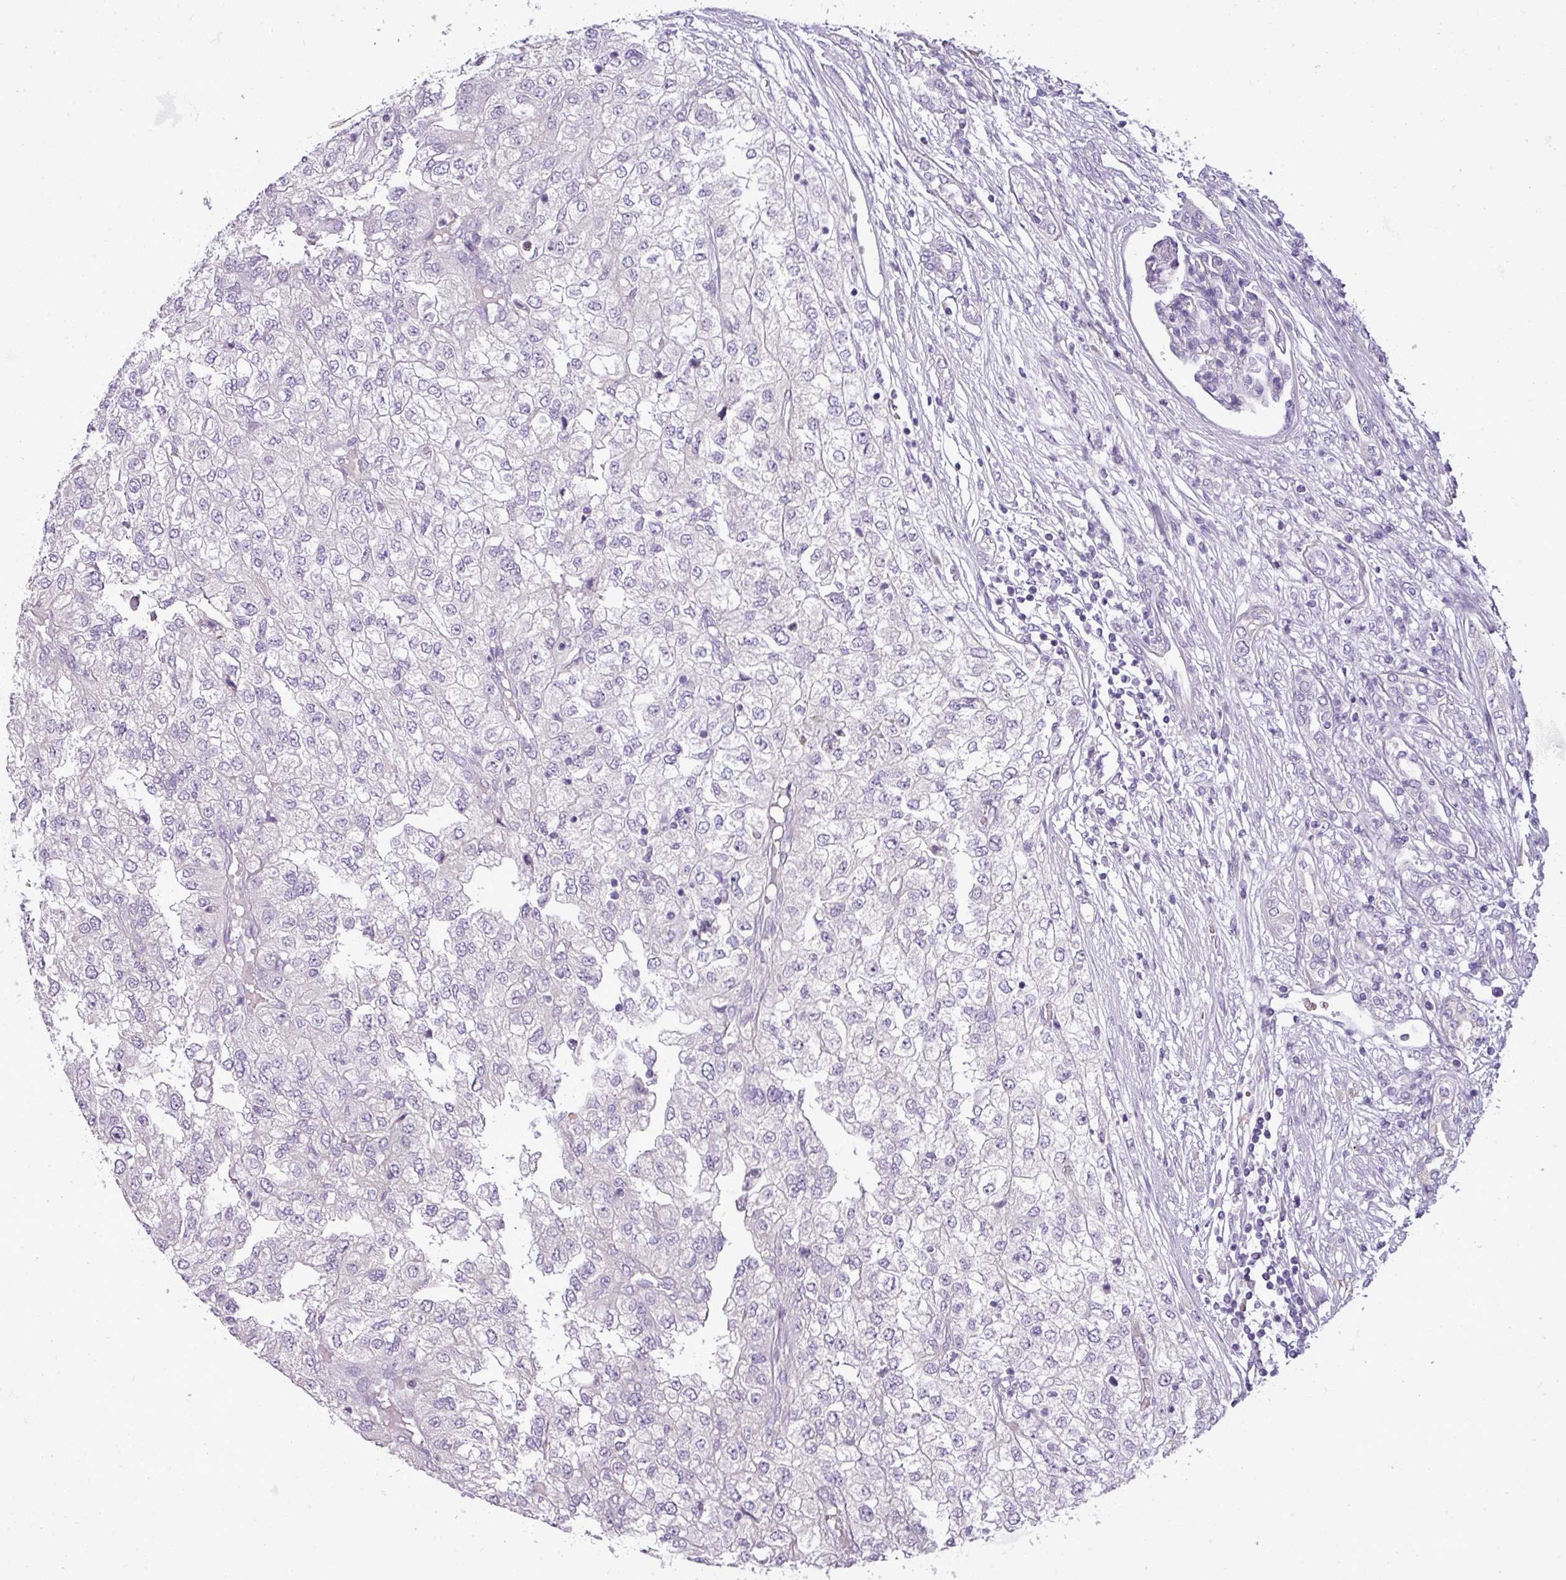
{"staining": {"intensity": "negative", "quantity": "none", "location": "none"}, "tissue": "renal cancer", "cell_type": "Tumor cells", "image_type": "cancer", "snomed": [{"axis": "morphology", "description": "Adenocarcinoma, NOS"}, {"axis": "topography", "description": "Kidney"}], "caption": "This is an immunohistochemistry (IHC) micrograph of human adenocarcinoma (renal). There is no positivity in tumor cells.", "gene": "DNAAF9", "patient": {"sex": "female", "age": 54}}